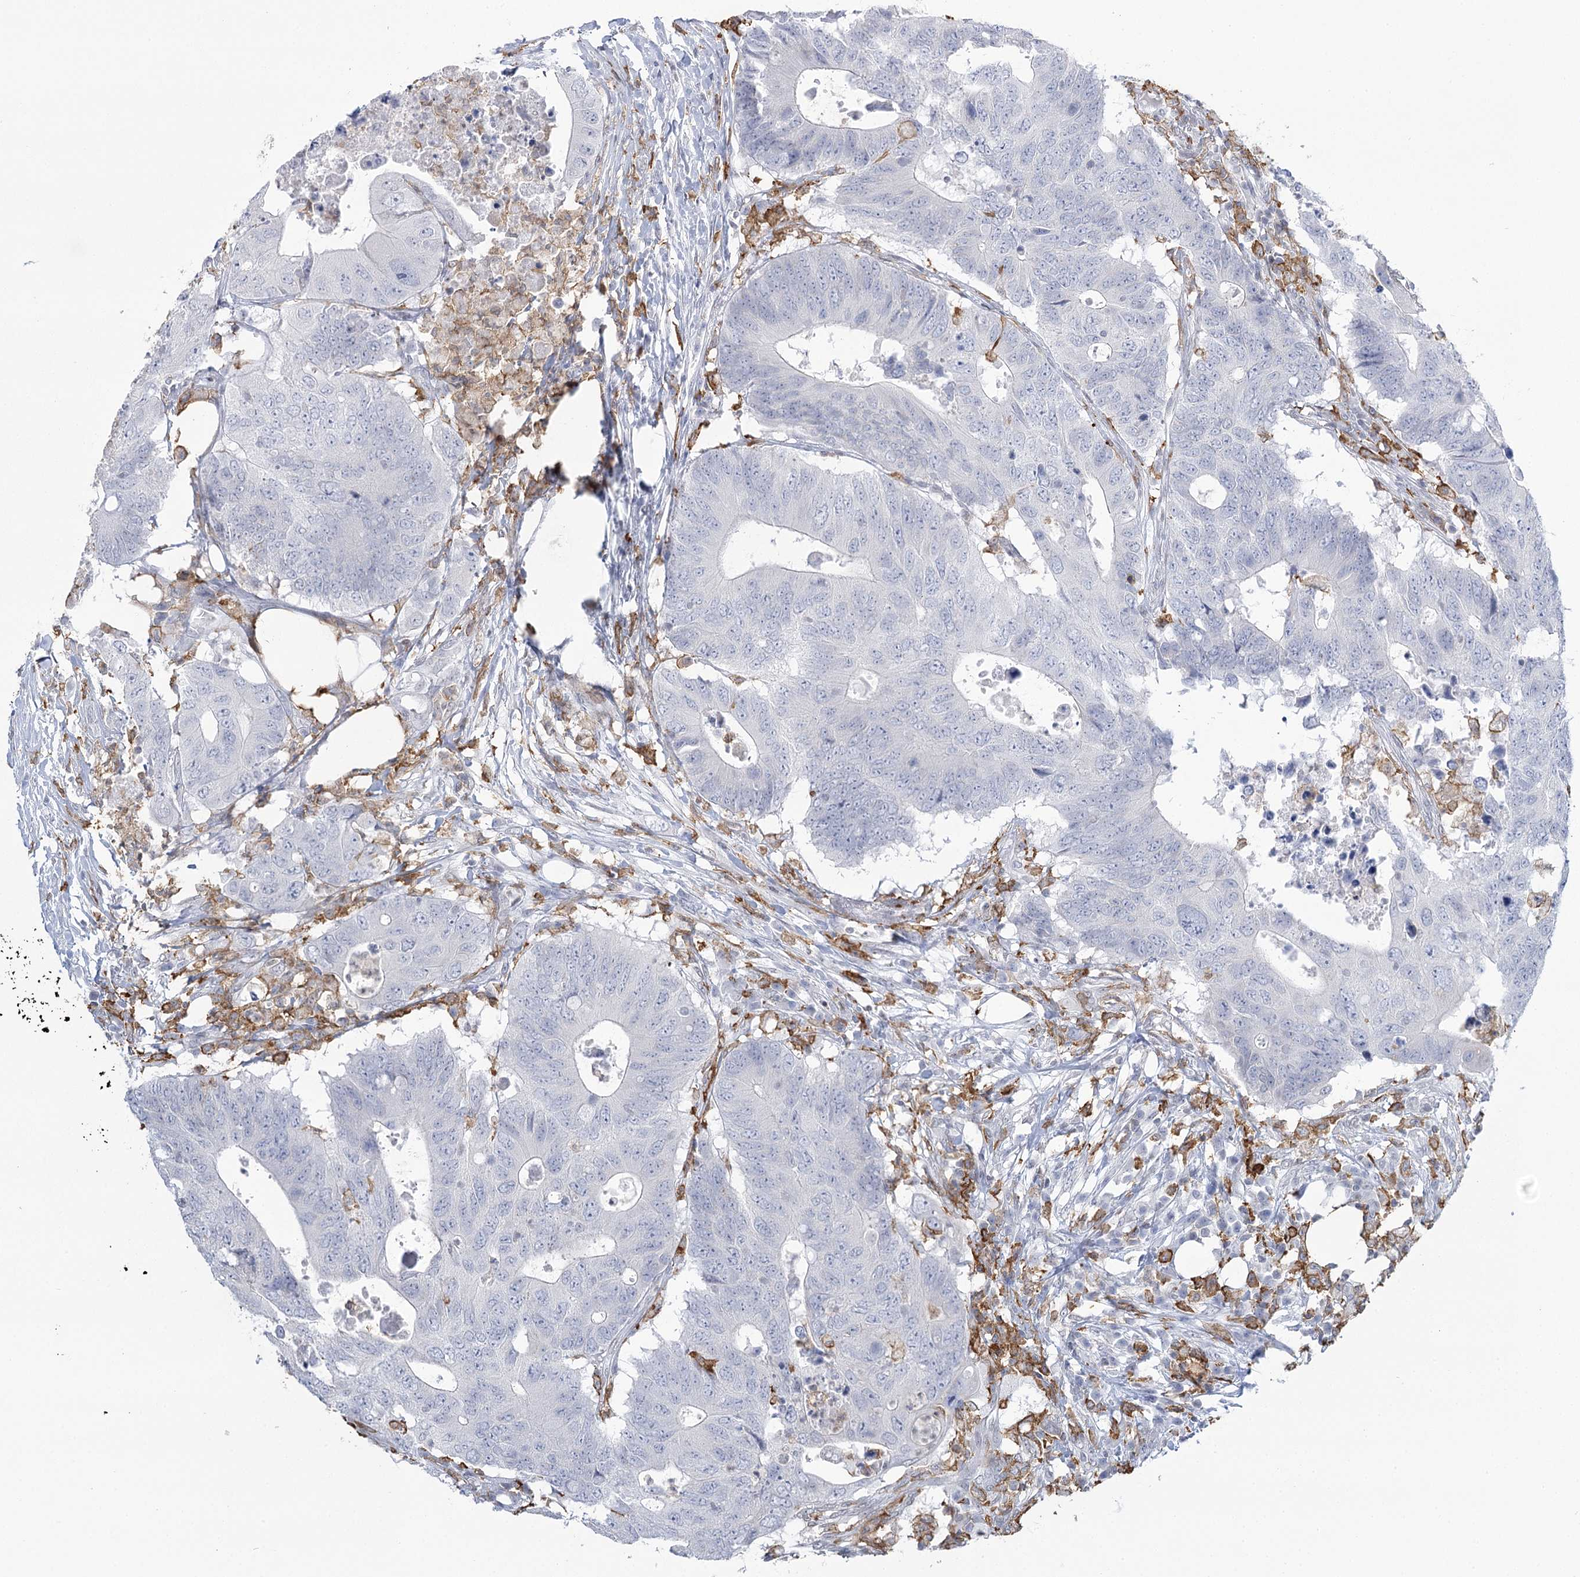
{"staining": {"intensity": "negative", "quantity": "none", "location": "none"}, "tissue": "colorectal cancer", "cell_type": "Tumor cells", "image_type": "cancer", "snomed": [{"axis": "morphology", "description": "Adenocarcinoma, NOS"}, {"axis": "topography", "description": "Colon"}], "caption": "An IHC histopathology image of colorectal cancer (adenocarcinoma) is shown. There is no staining in tumor cells of colorectal cancer (adenocarcinoma).", "gene": "C11orf1", "patient": {"sex": "male", "age": 71}}